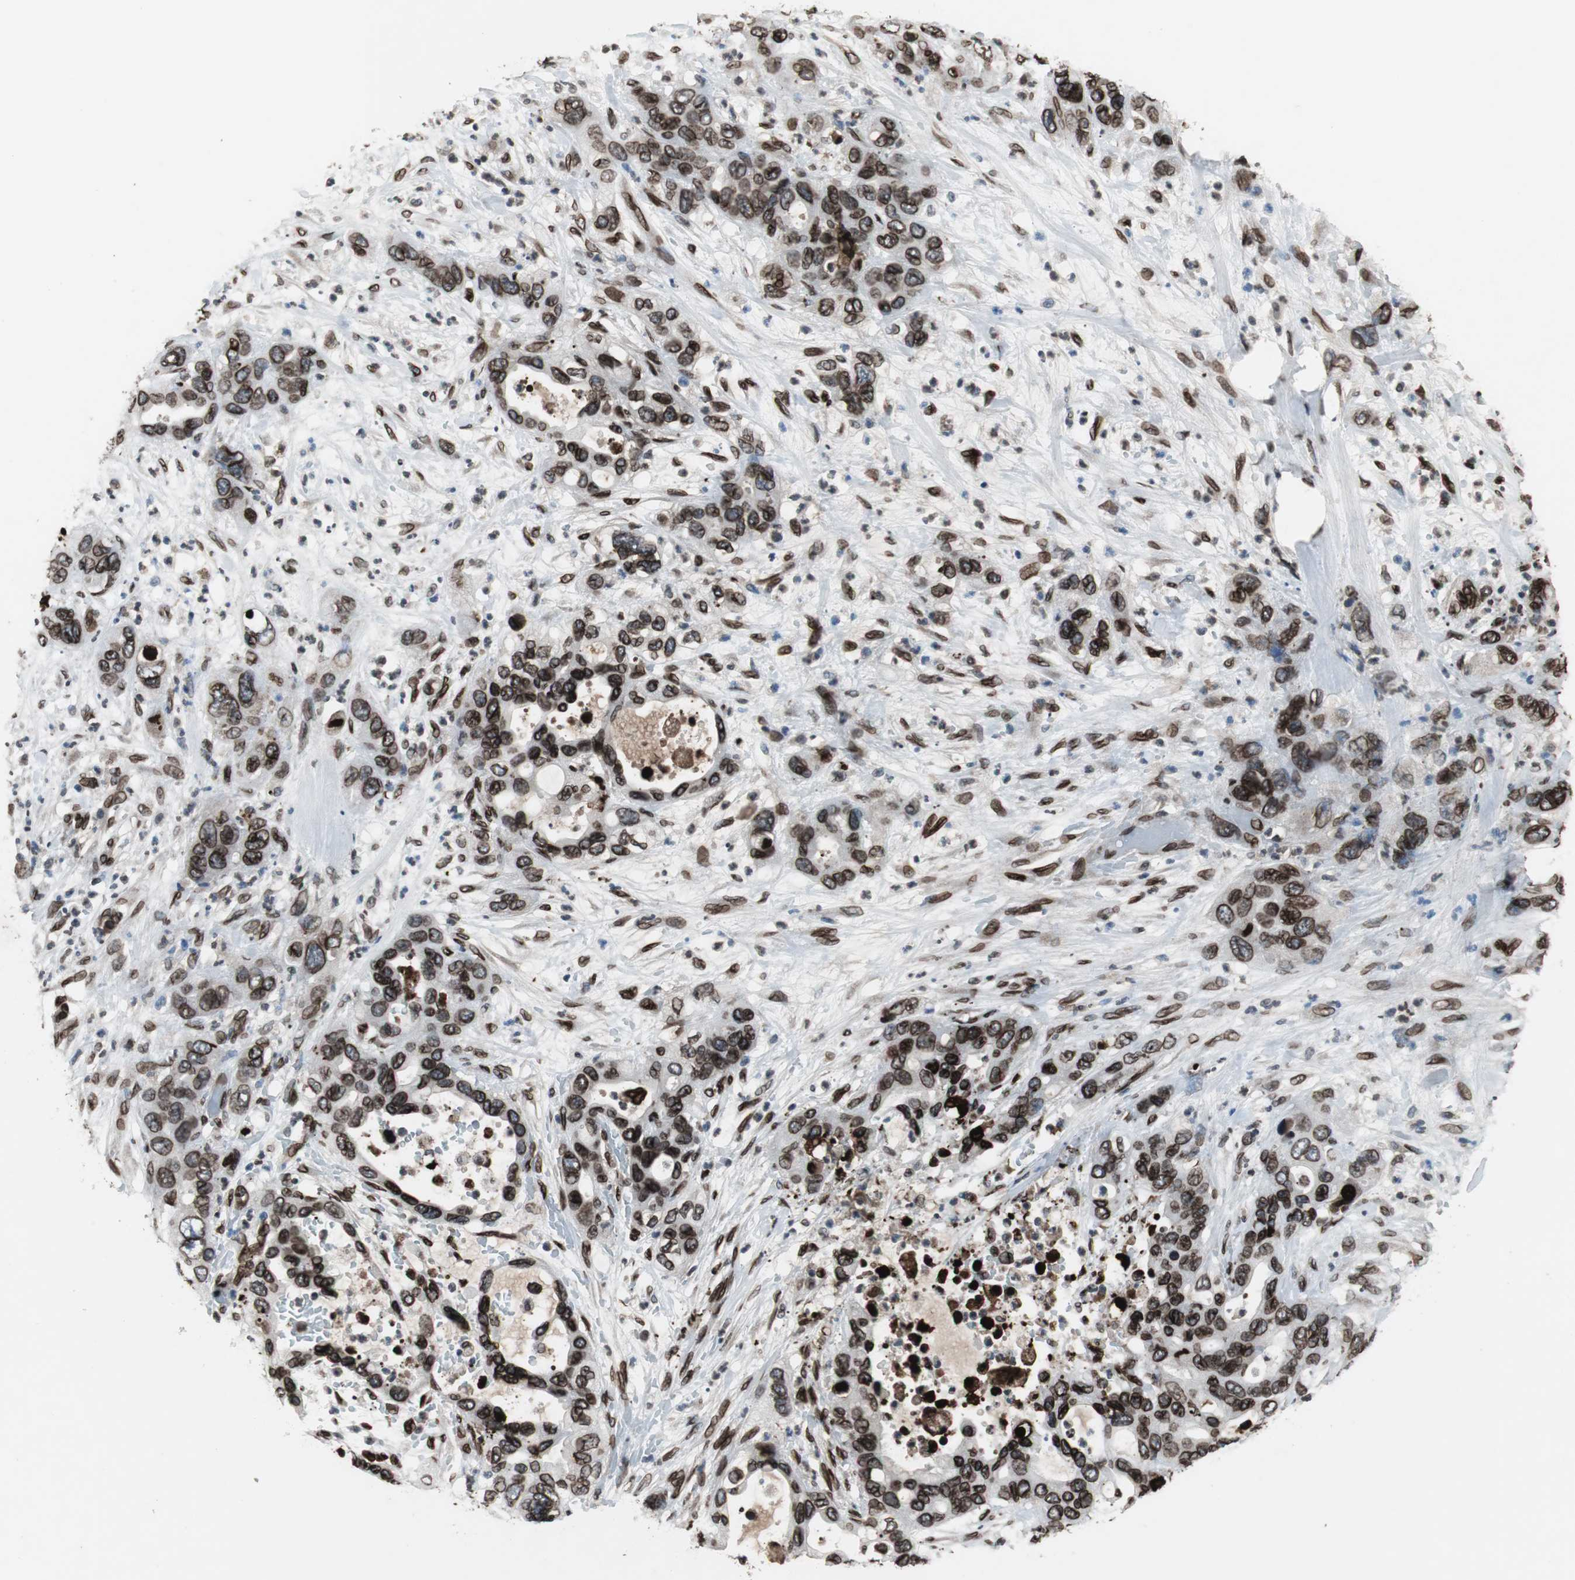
{"staining": {"intensity": "strong", "quantity": ">75%", "location": "cytoplasmic/membranous,nuclear"}, "tissue": "pancreatic cancer", "cell_type": "Tumor cells", "image_type": "cancer", "snomed": [{"axis": "morphology", "description": "Adenocarcinoma, NOS"}, {"axis": "topography", "description": "Pancreas"}], "caption": "A brown stain highlights strong cytoplasmic/membranous and nuclear staining of a protein in human pancreatic adenocarcinoma tumor cells.", "gene": "LMNA", "patient": {"sex": "female", "age": 71}}